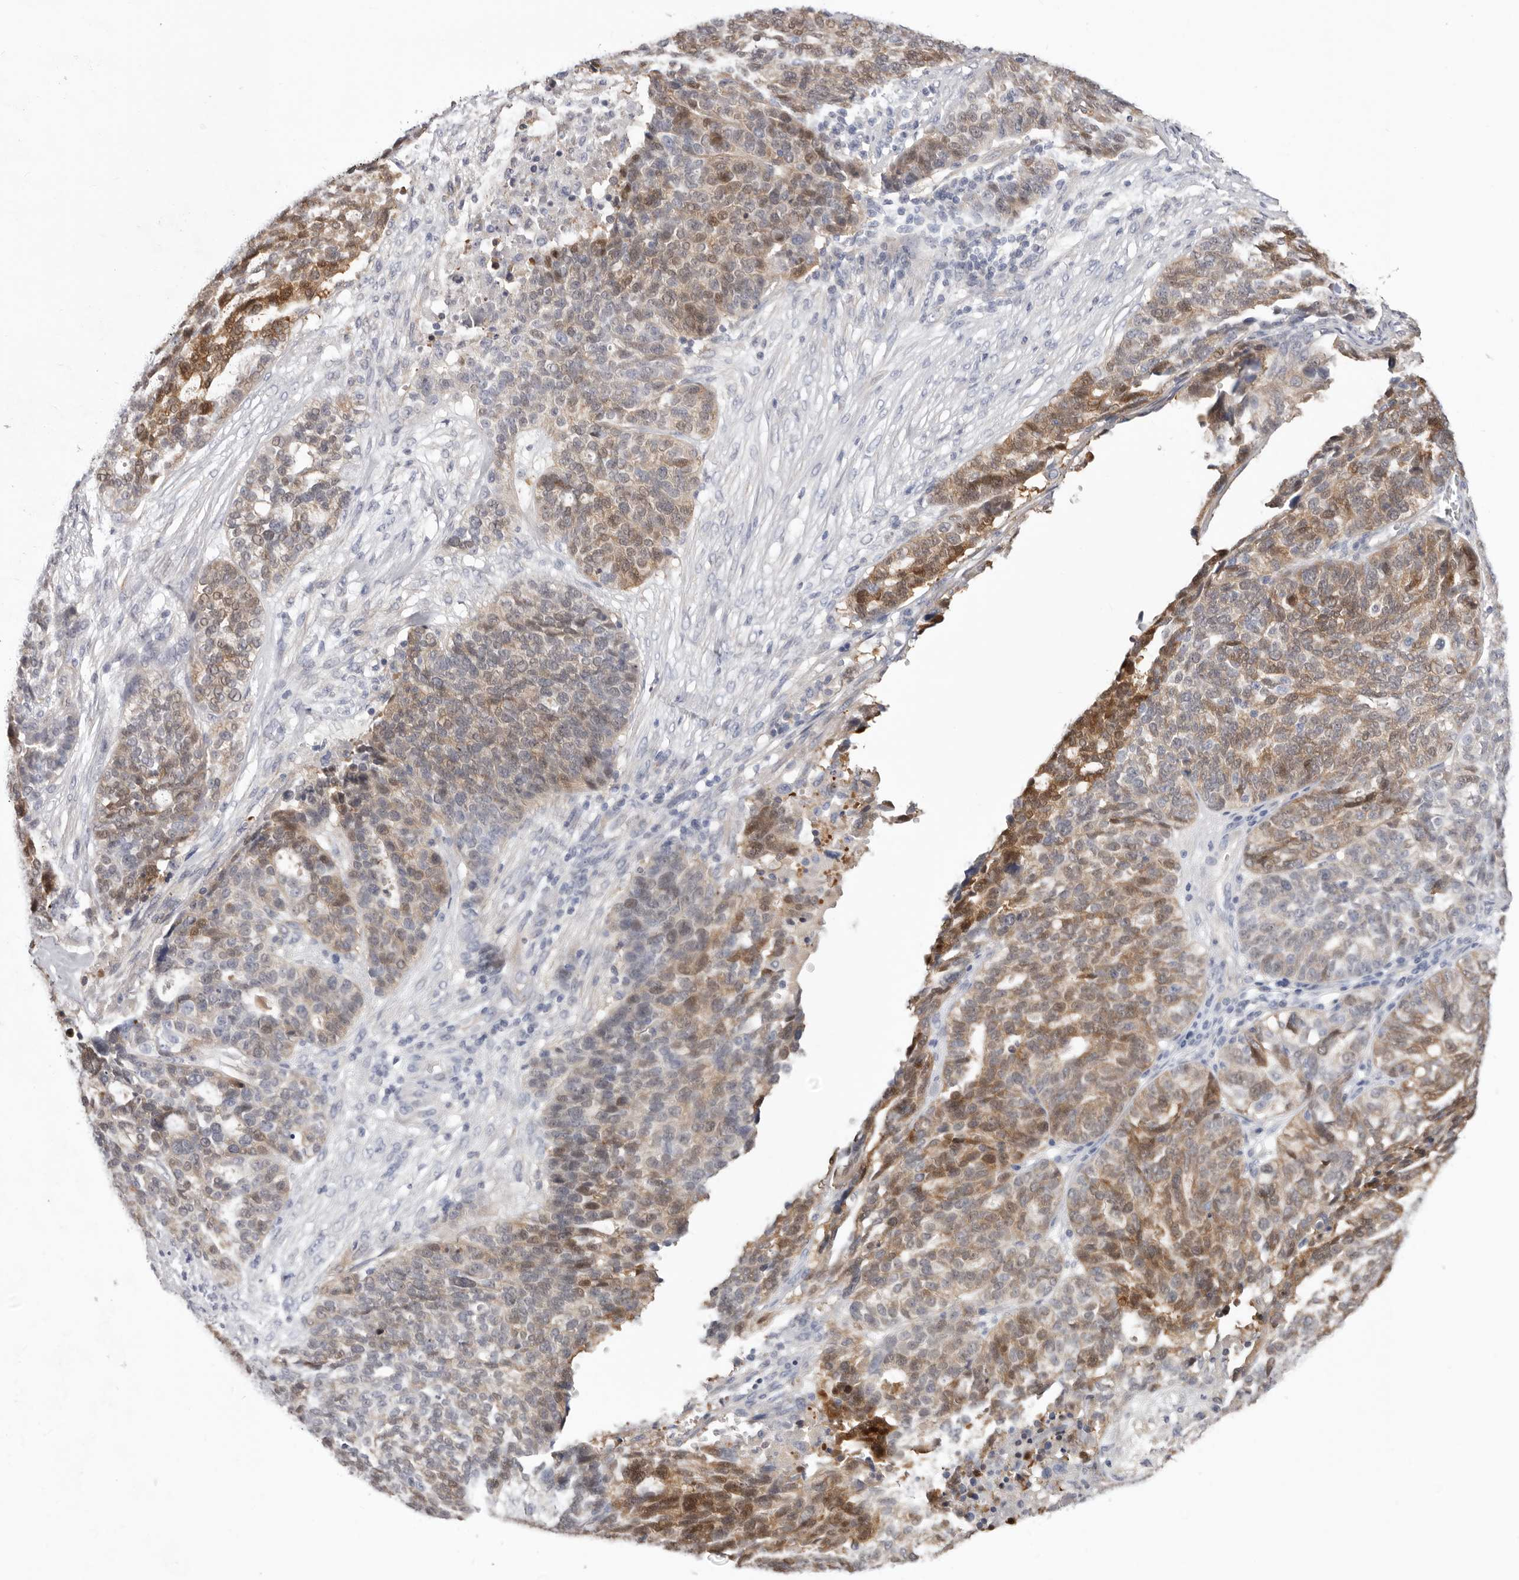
{"staining": {"intensity": "moderate", "quantity": "25%-75%", "location": "cytoplasmic/membranous,nuclear"}, "tissue": "ovarian cancer", "cell_type": "Tumor cells", "image_type": "cancer", "snomed": [{"axis": "morphology", "description": "Cystadenocarcinoma, serous, NOS"}, {"axis": "topography", "description": "Ovary"}], "caption": "Immunohistochemistry of serous cystadenocarcinoma (ovarian) shows medium levels of moderate cytoplasmic/membranous and nuclear expression in approximately 25%-75% of tumor cells.", "gene": "PKDCC", "patient": {"sex": "female", "age": 59}}